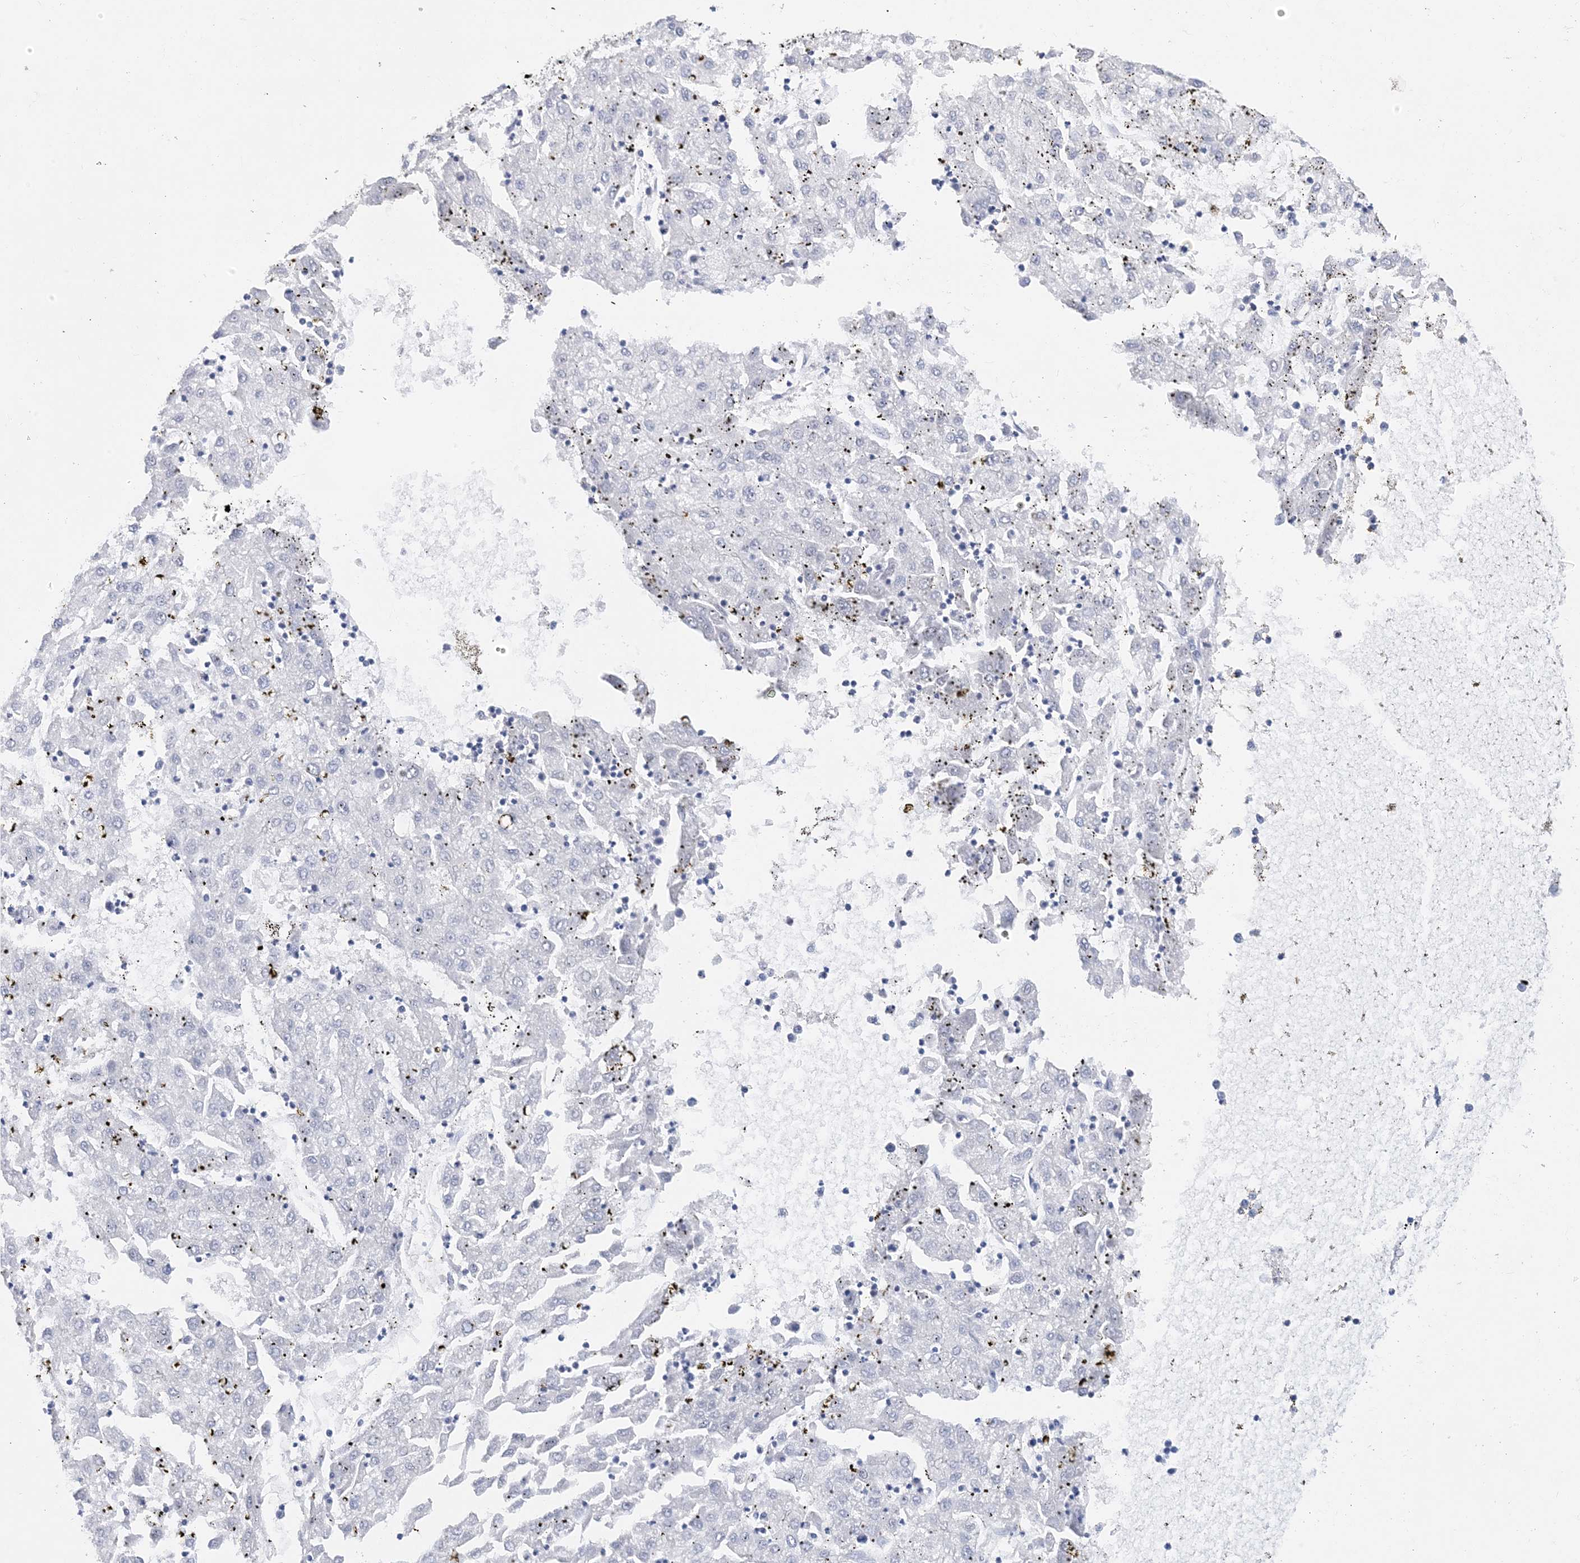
{"staining": {"intensity": "negative", "quantity": "none", "location": "none"}, "tissue": "liver cancer", "cell_type": "Tumor cells", "image_type": "cancer", "snomed": [{"axis": "morphology", "description": "Carcinoma, Hepatocellular, NOS"}, {"axis": "topography", "description": "Liver"}], "caption": "A histopathology image of liver hepatocellular carcinoma stained for a protein displays no brown staining in tumor cells.", "gene": "SH3YL1", "patient": {"sex": "male", "age": 72}}